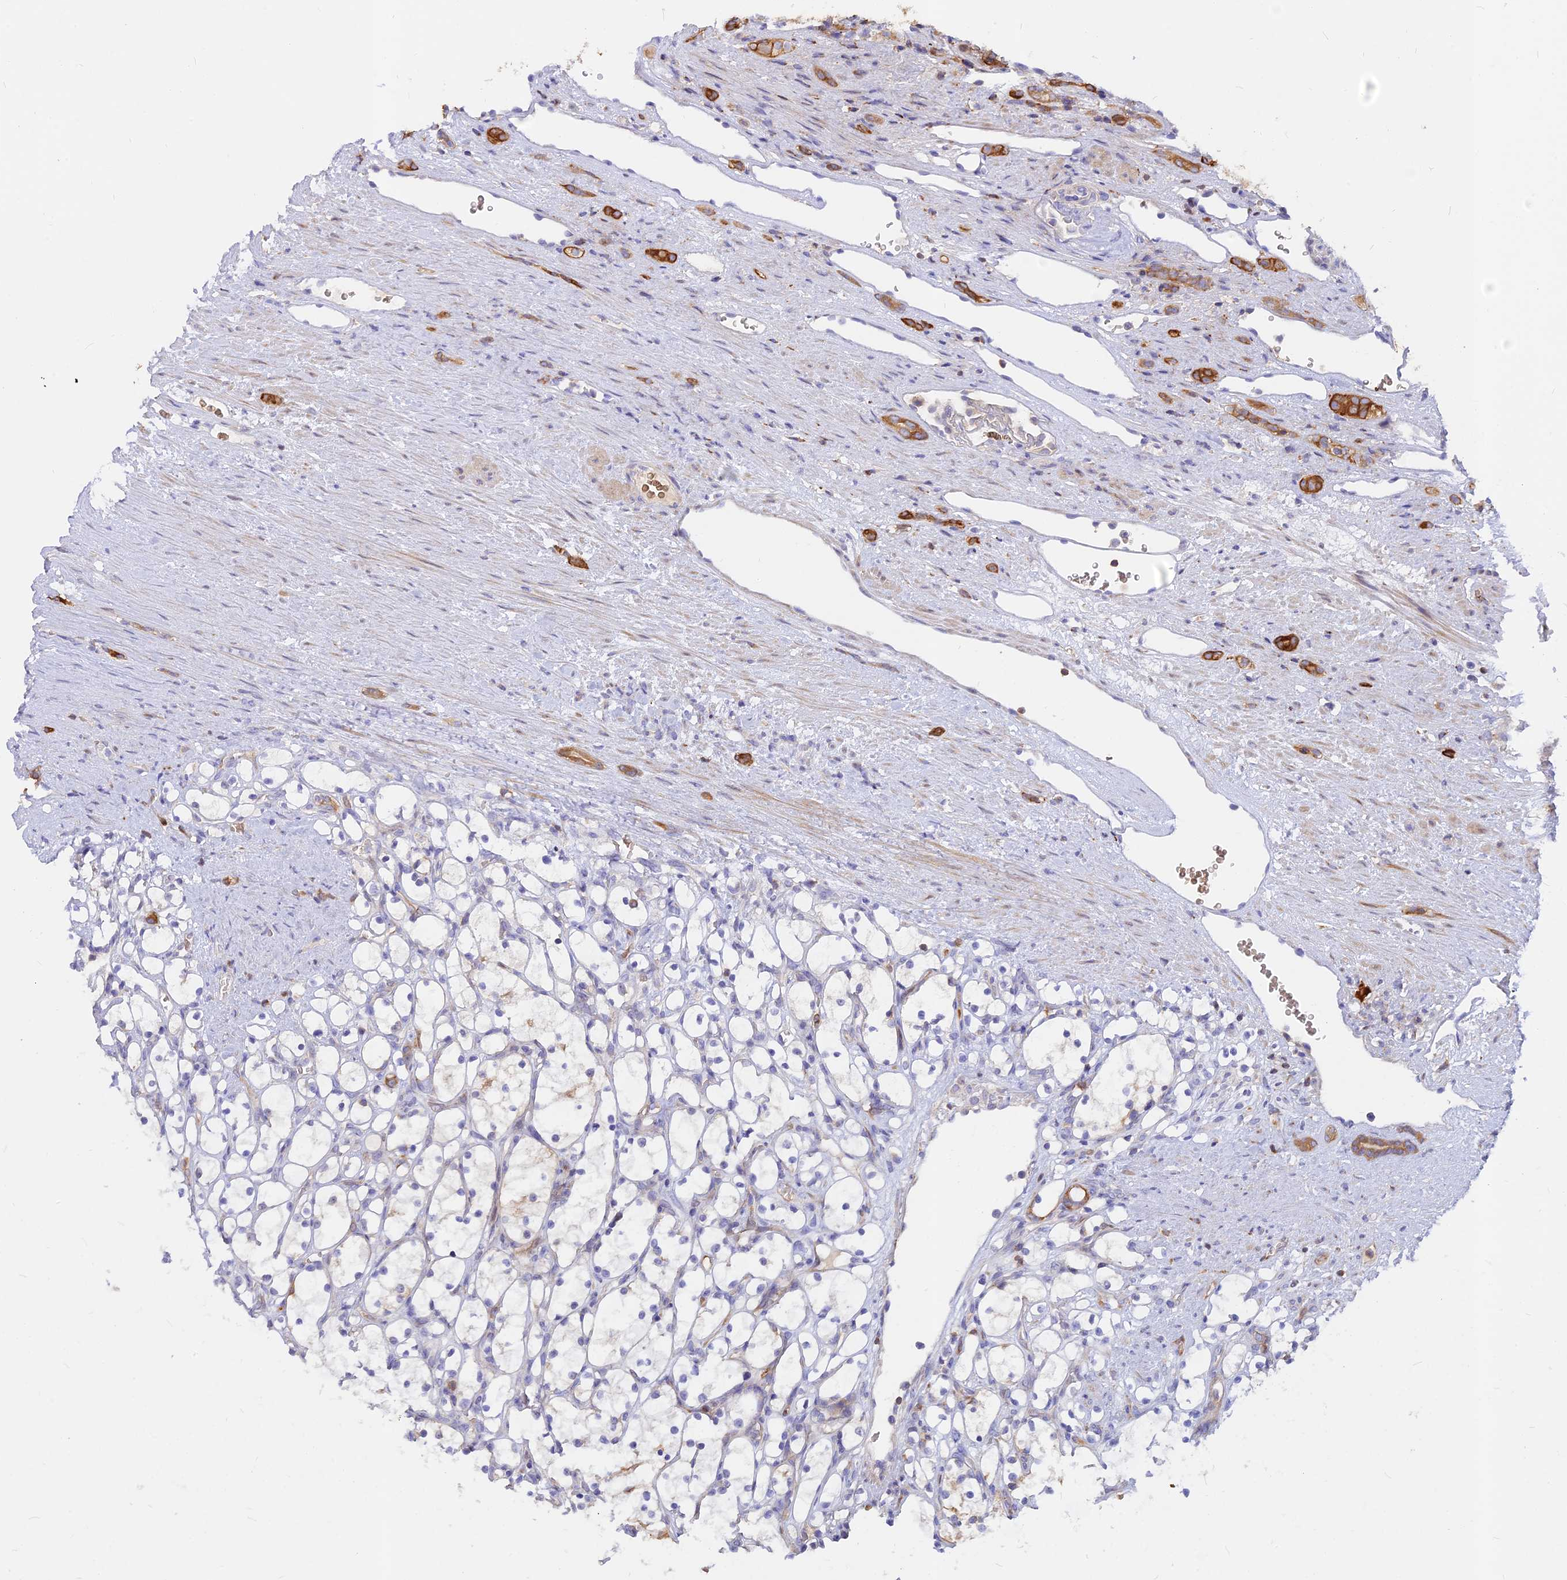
{"staining": {"intensity": "negative", "quantity": "none", "location": "none"}, "tissue": "renal cancer", "cell_type": "Tumor cells", "image_type": "cancer", "snomed": [{"axis": "morphology", "description": "Adenocarcinoma, NOS"}, {"axis": "topography", "description": "Kidney"}], "caption": "IHC of human renal adenocarcinoma shows no staining in tumor cells.", "gene": "DENND2D", "patient": {"sex": "female", "age": 69}}